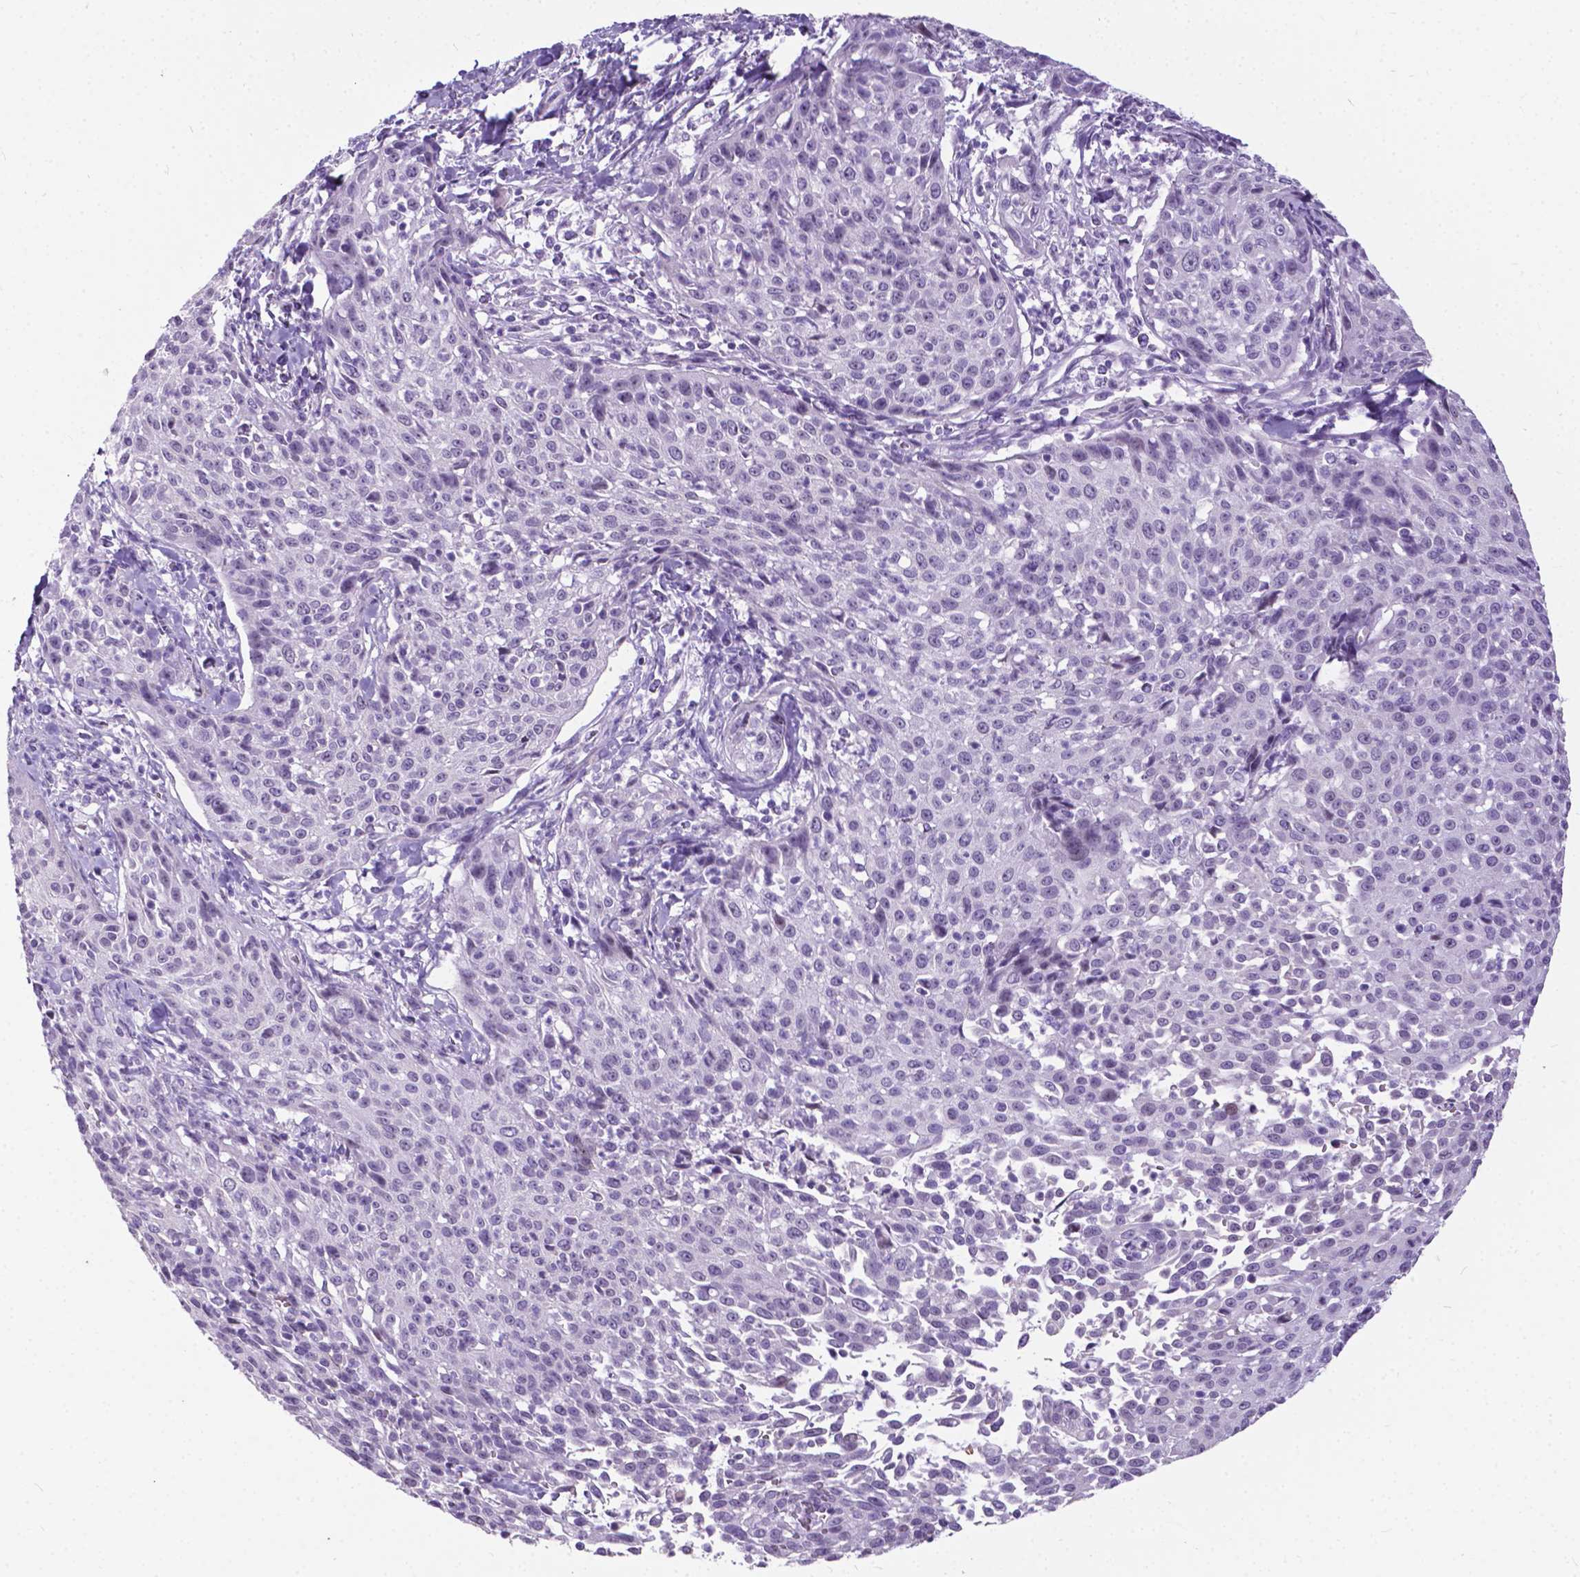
{"staining": {"intensity": "negative", "quantity": "none", "location": "none"}, "tissue": "cervical cancer", "cell_type": "Tumor cells", "image_type": "cancer", "snomed": [{"axis": "morphology", "description": "Squamous cell carcinoma, NOS"}, {"axis": "topography", "description": "Cervix"}], "caption": "DAB (3,3'-diaminobenzidine) immunohistochemical staining of cervical squamous cell carcinoma exhibits no significant expression in tumor cells.", "gene": "BSND", "patient": {"sex": "female", "age": 26}}